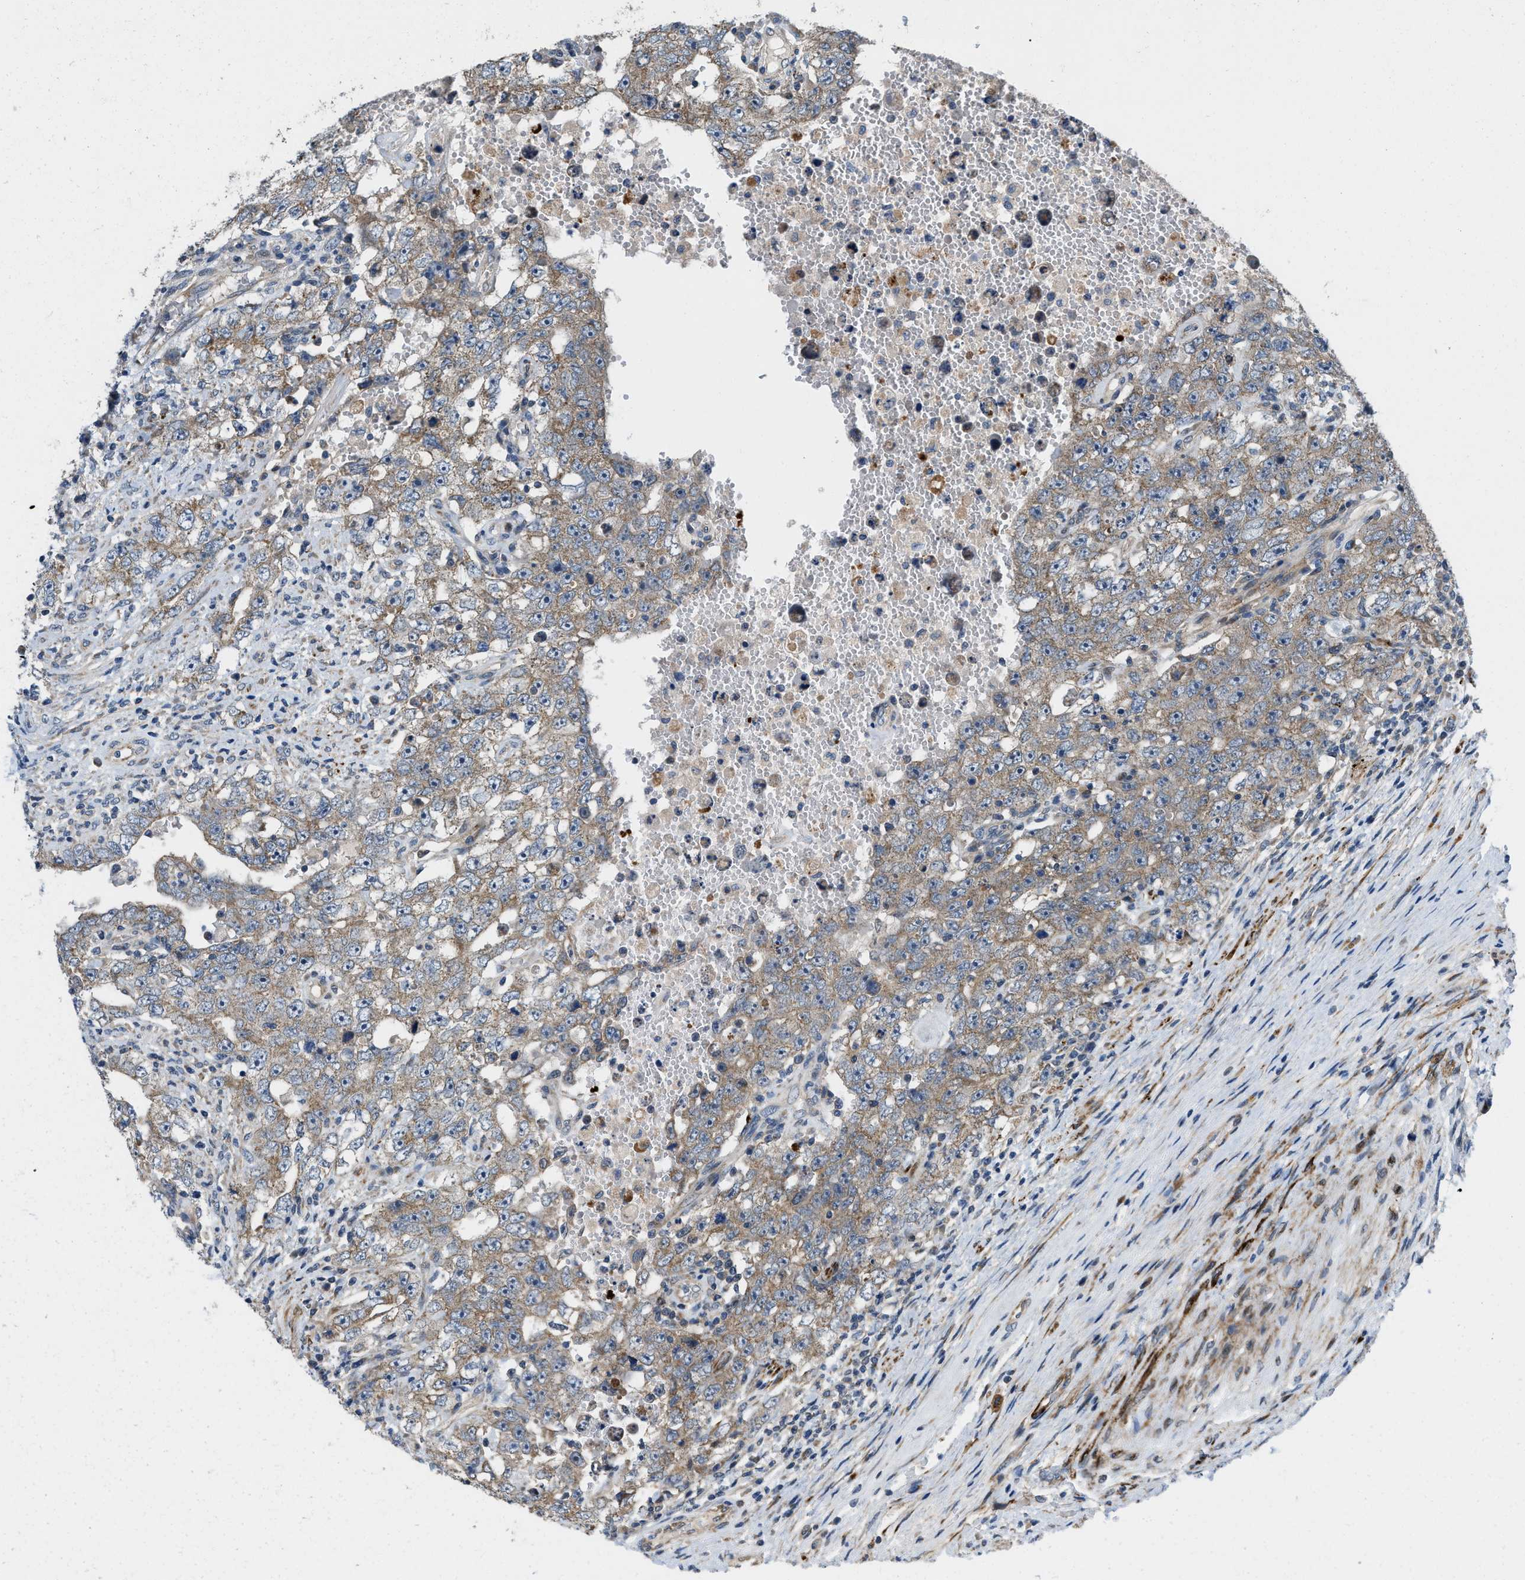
{"staining": {"intensity": "weak", "quantity": ">75%", "location": "cytoplasmic/membranous"}, "tissue": "testis cancer", "cell_type": "Tumor cells", "image_type": "cancer", "snomed": [{"axis": "morphology", "description": "Carcinoma, Embryonal, NOS"}, {"axis": "topography", "description": "Testis"}], "caption": "The photomicrograph reveals staining of testis cancer (embryonal carcinoma), revealing weak cytoplasmic/membranous protein staining (brown color) within tumor cells.", "gene": "ZNF599", "patient": {"sex": "male", "age": 26}}